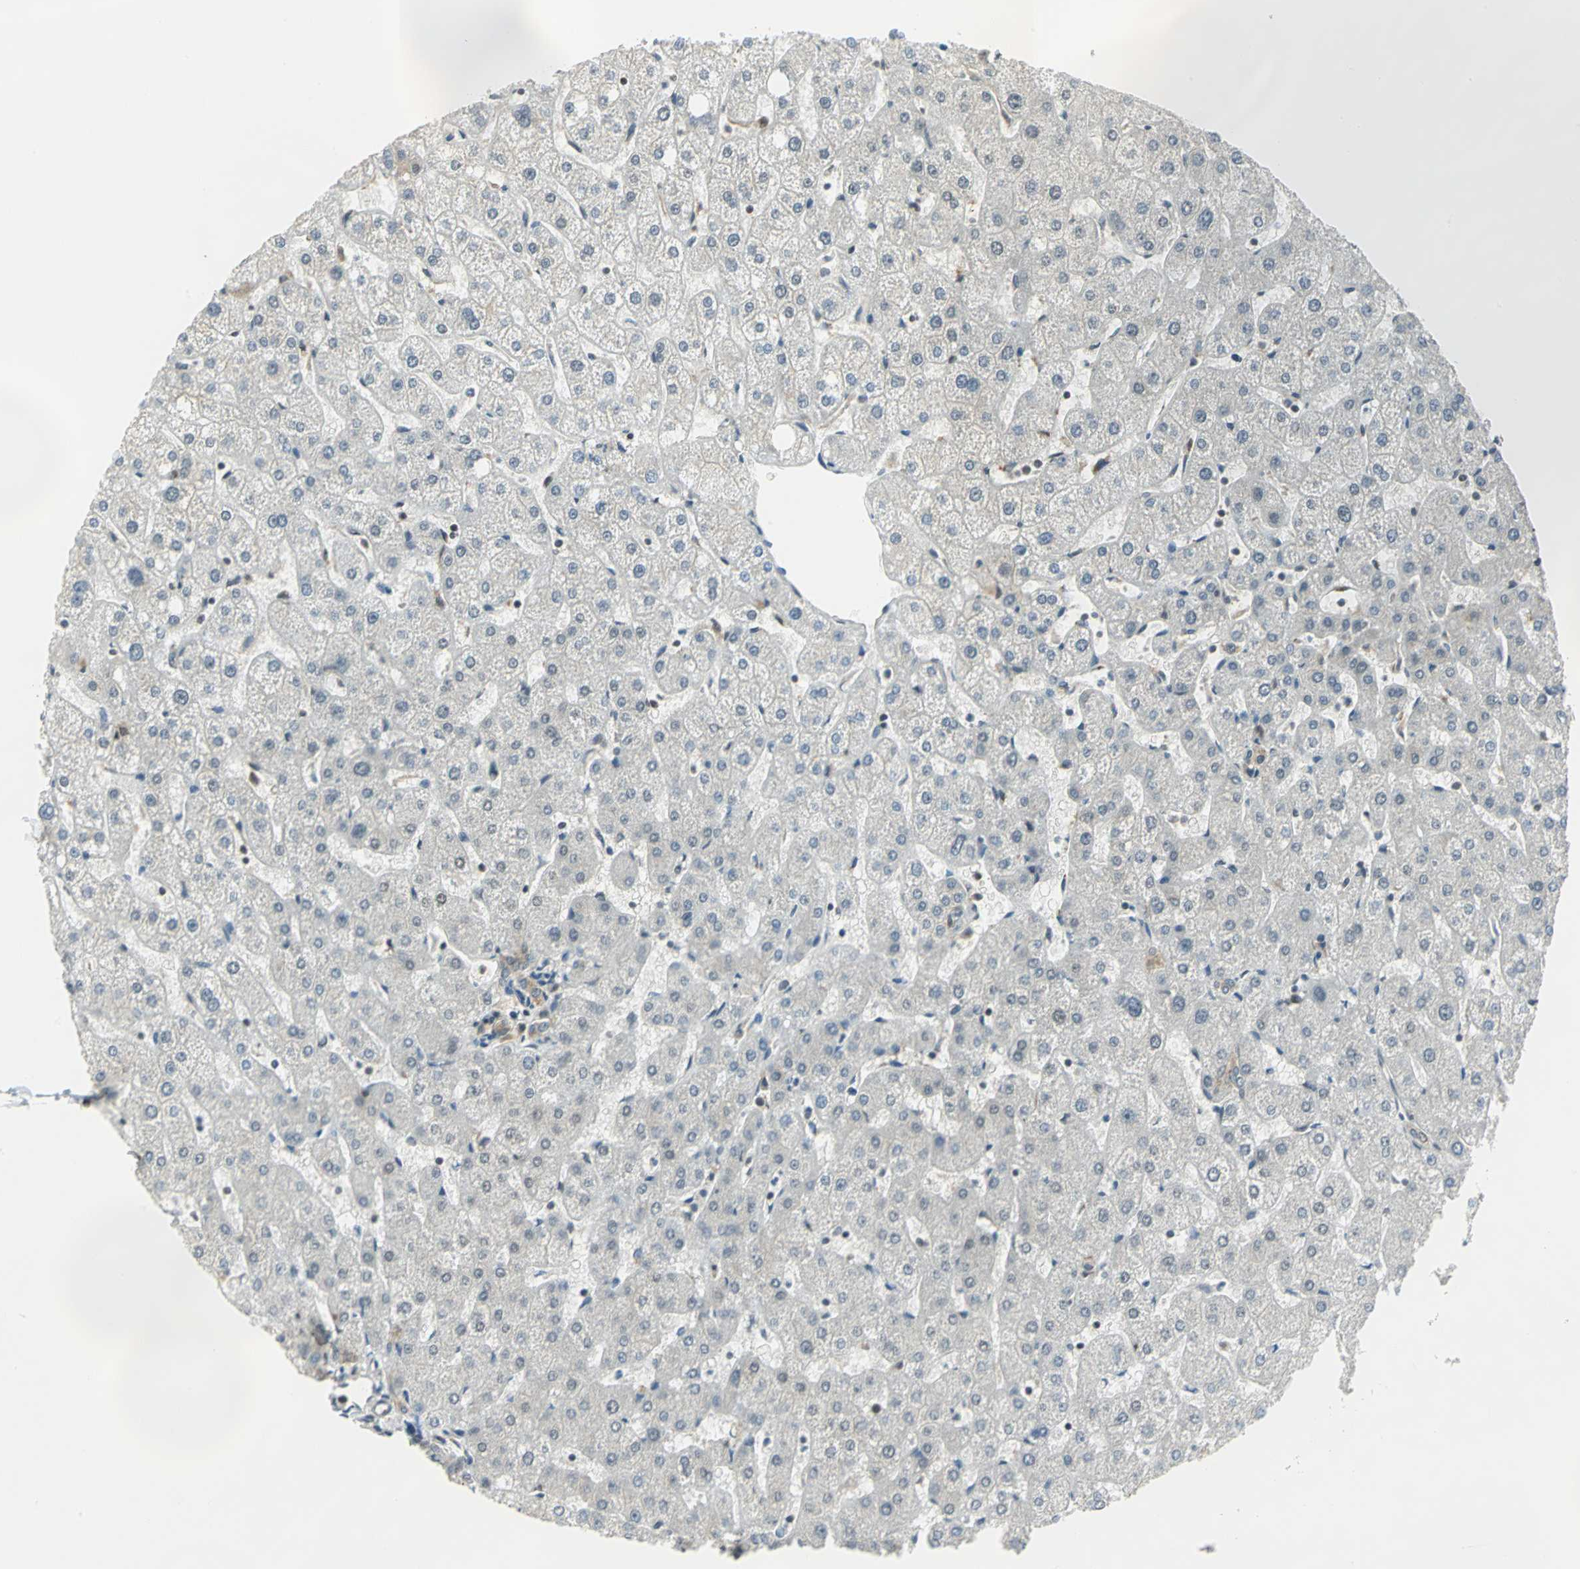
{"staining": {"intensity": "weak", "quantity": "25%-75%", "location": "cytoplasmic/membranous"}, "tissue": "liver", "cell_type": "Cholangiocytes", "image_type": "normal", "snomed": [{"axis": "morphology", "description": "Normal tissue, NOS"}, {"axis": "topography", "description": "Liver"}], "caption": "Immunohistochemistry (DAB) staining of normal human liver shows weak cytoplasmic/membranous protein positivity in about 25%-75% of cholangiocytes.", "gene": "DDX5", "patient": {"sex": "male", "age": 67}}